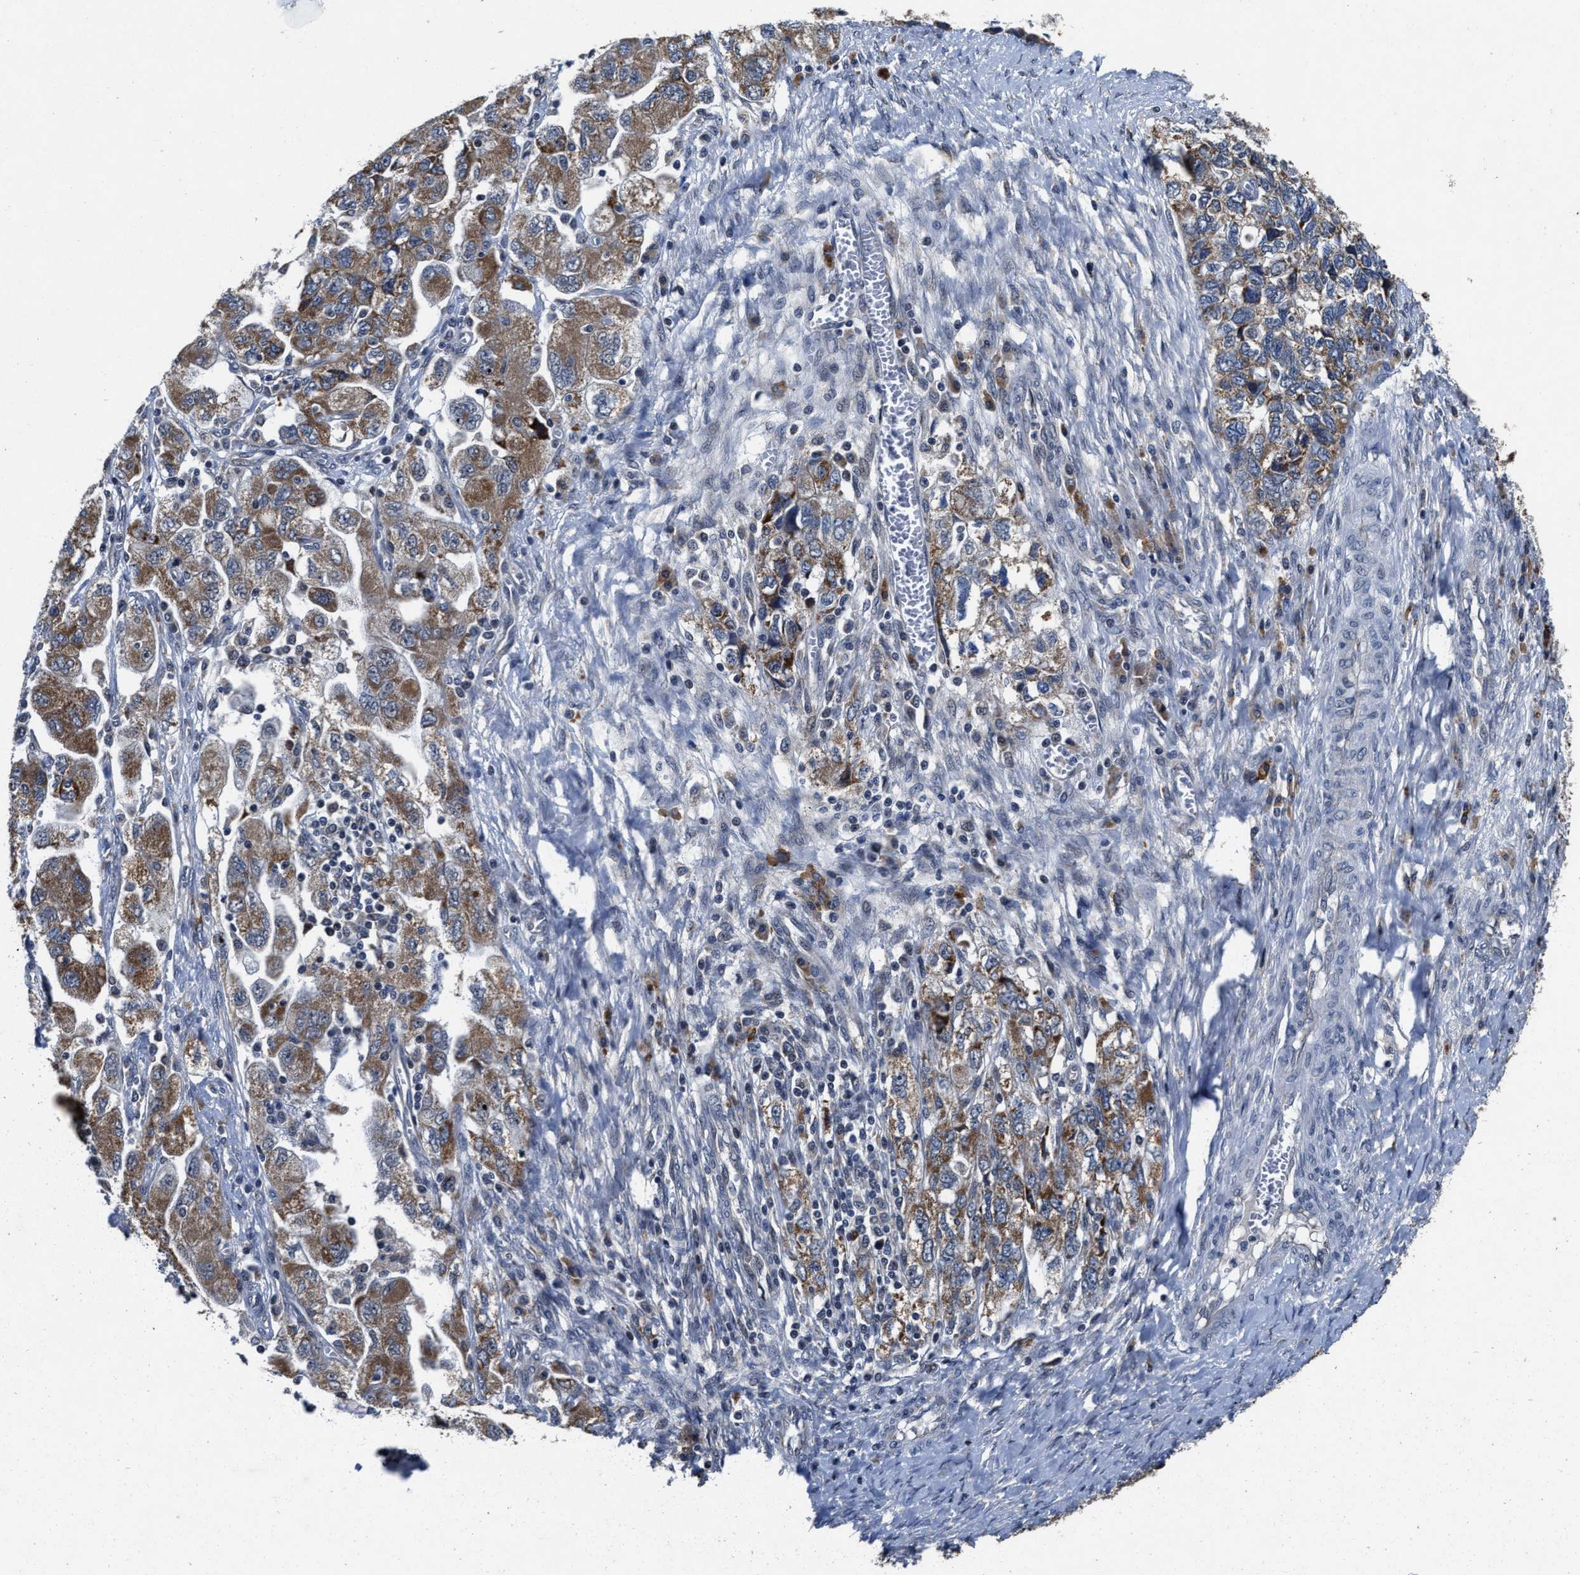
{"staining": {"intensity": "moderate", "quantity": ">75%", "location": "cytoplasmic/membranous"}, "tissue": "ovarian cancer", "cell_type": "Tumor cells", "image_type": "cancer", "snomed": [{"axis": "morphology", "description": "Carcinoma, NOS"}, {"axis": "morphology", "description": "Cystadenocarcinoma, serous, NOS"}, {"axis": "topography", "description": "Ovary"}], "caption": "Ovarian serous cystadenocarcinoma stained for a protein (brown) reveals moderate cytoplasmic/membranous positive expression in about >75% of tumor cells.", "gene": "TMEM53", "patient": {"sex": "female", "age": 69}}